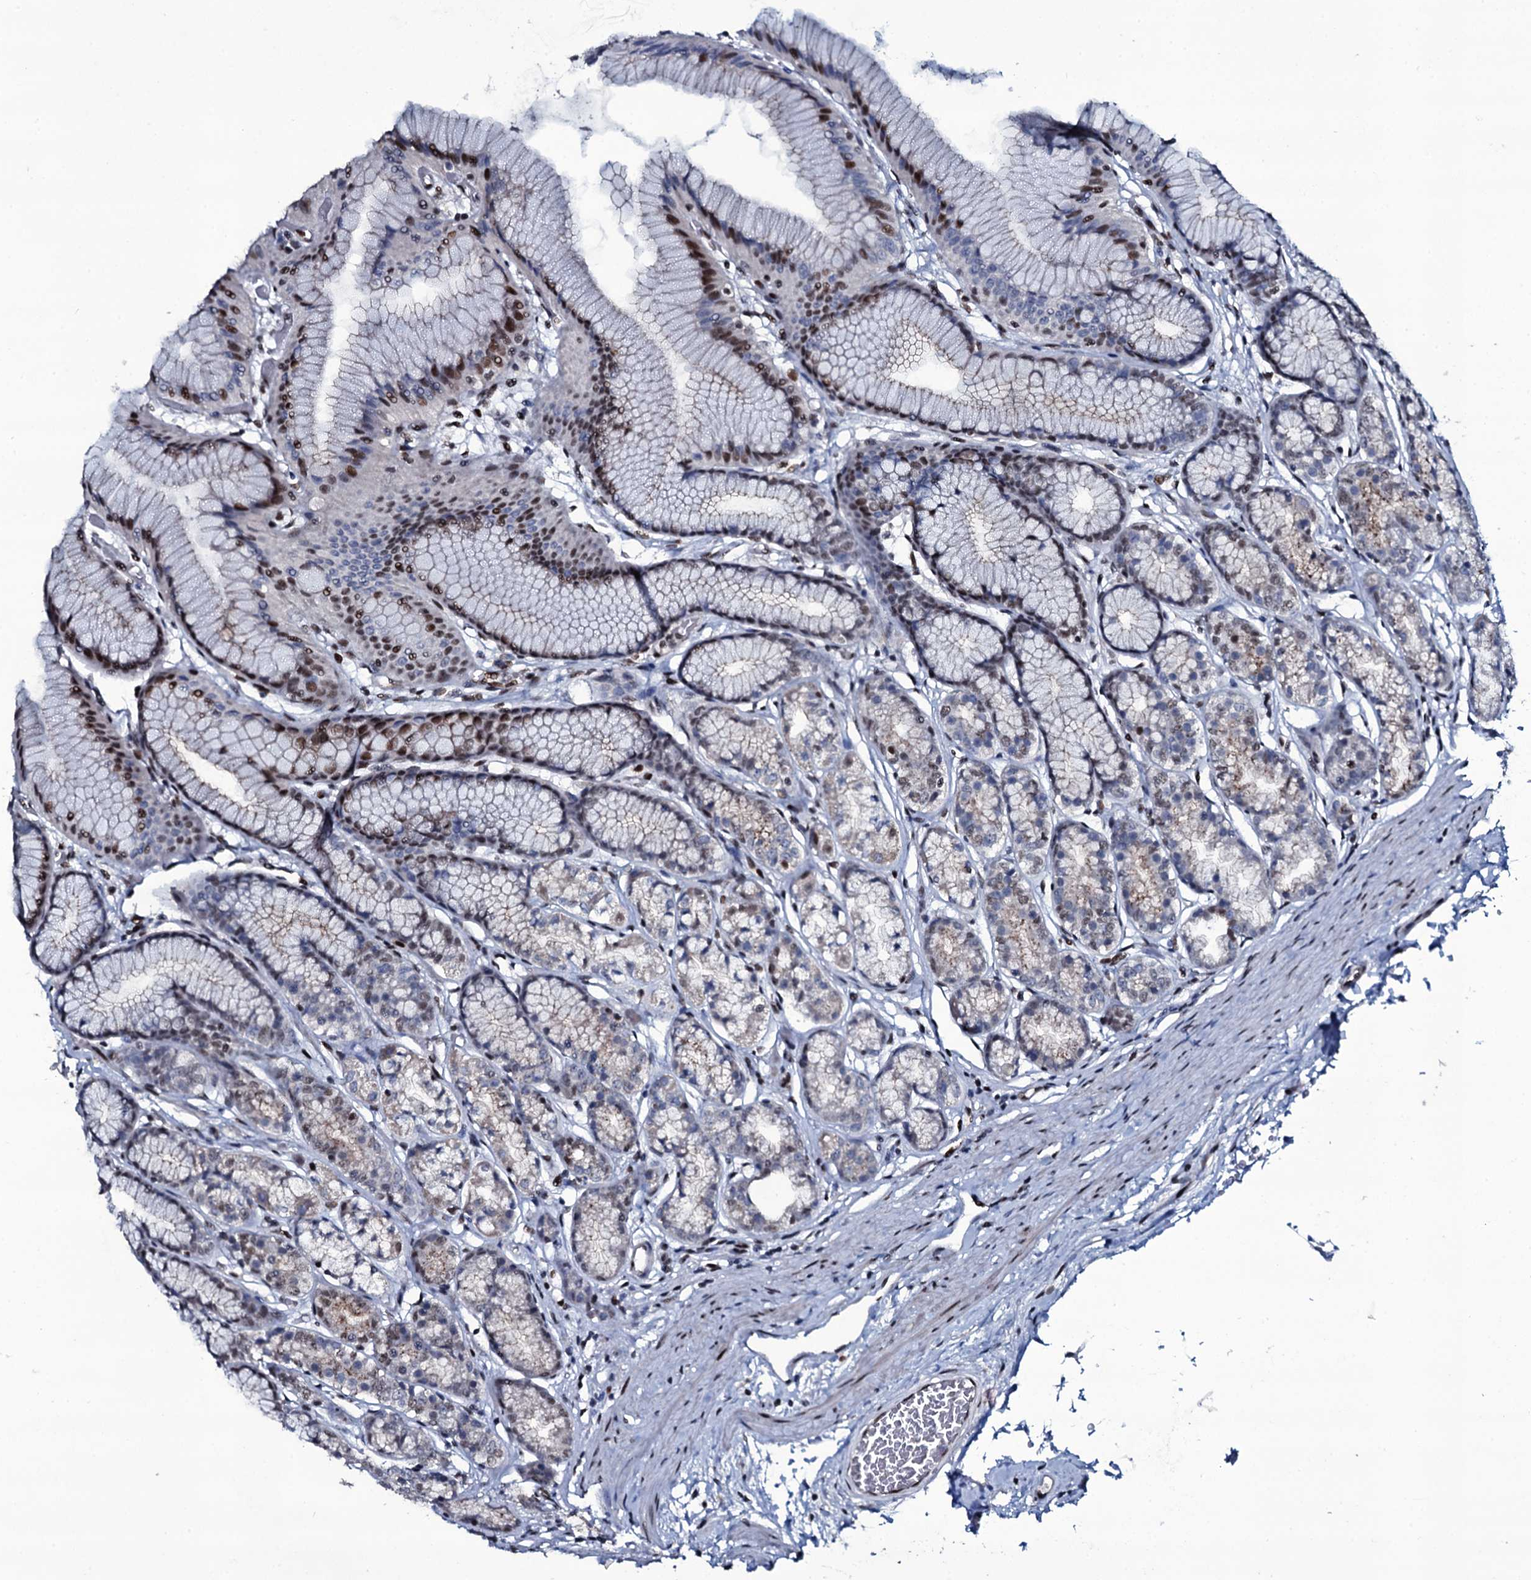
{"staining": {"intensity": "moderate", "quantity": "25%-75%", "location": "nuclear"}, "tissue": "stomach", "cell_type": "Glandular cells", "image_type": "normal", "snomed": [{"axis": "morphology", "description": "Normal tissue, NOS"}, {"axis": "morphology", "description": "Adenocarcinoma, NOS"}, {"axis": "morphology", "description": "Adenocarcinoma, High grade"}, {"axis": "topography", "description": "Stomach, upper"}, {"axis": "topography", "description": "Stomach"}], "caption": "Immunohistochemical staining of benign human stomach shows medium levels of moderate nuclear positivity in about 25%-75% of glandular cells. Immunohistochemistry (ihc) stains the protein in brown and the nuclei are stained blue.", "gene": "ZMIZ2", "patient": {"sex": "female", "age": 65}}